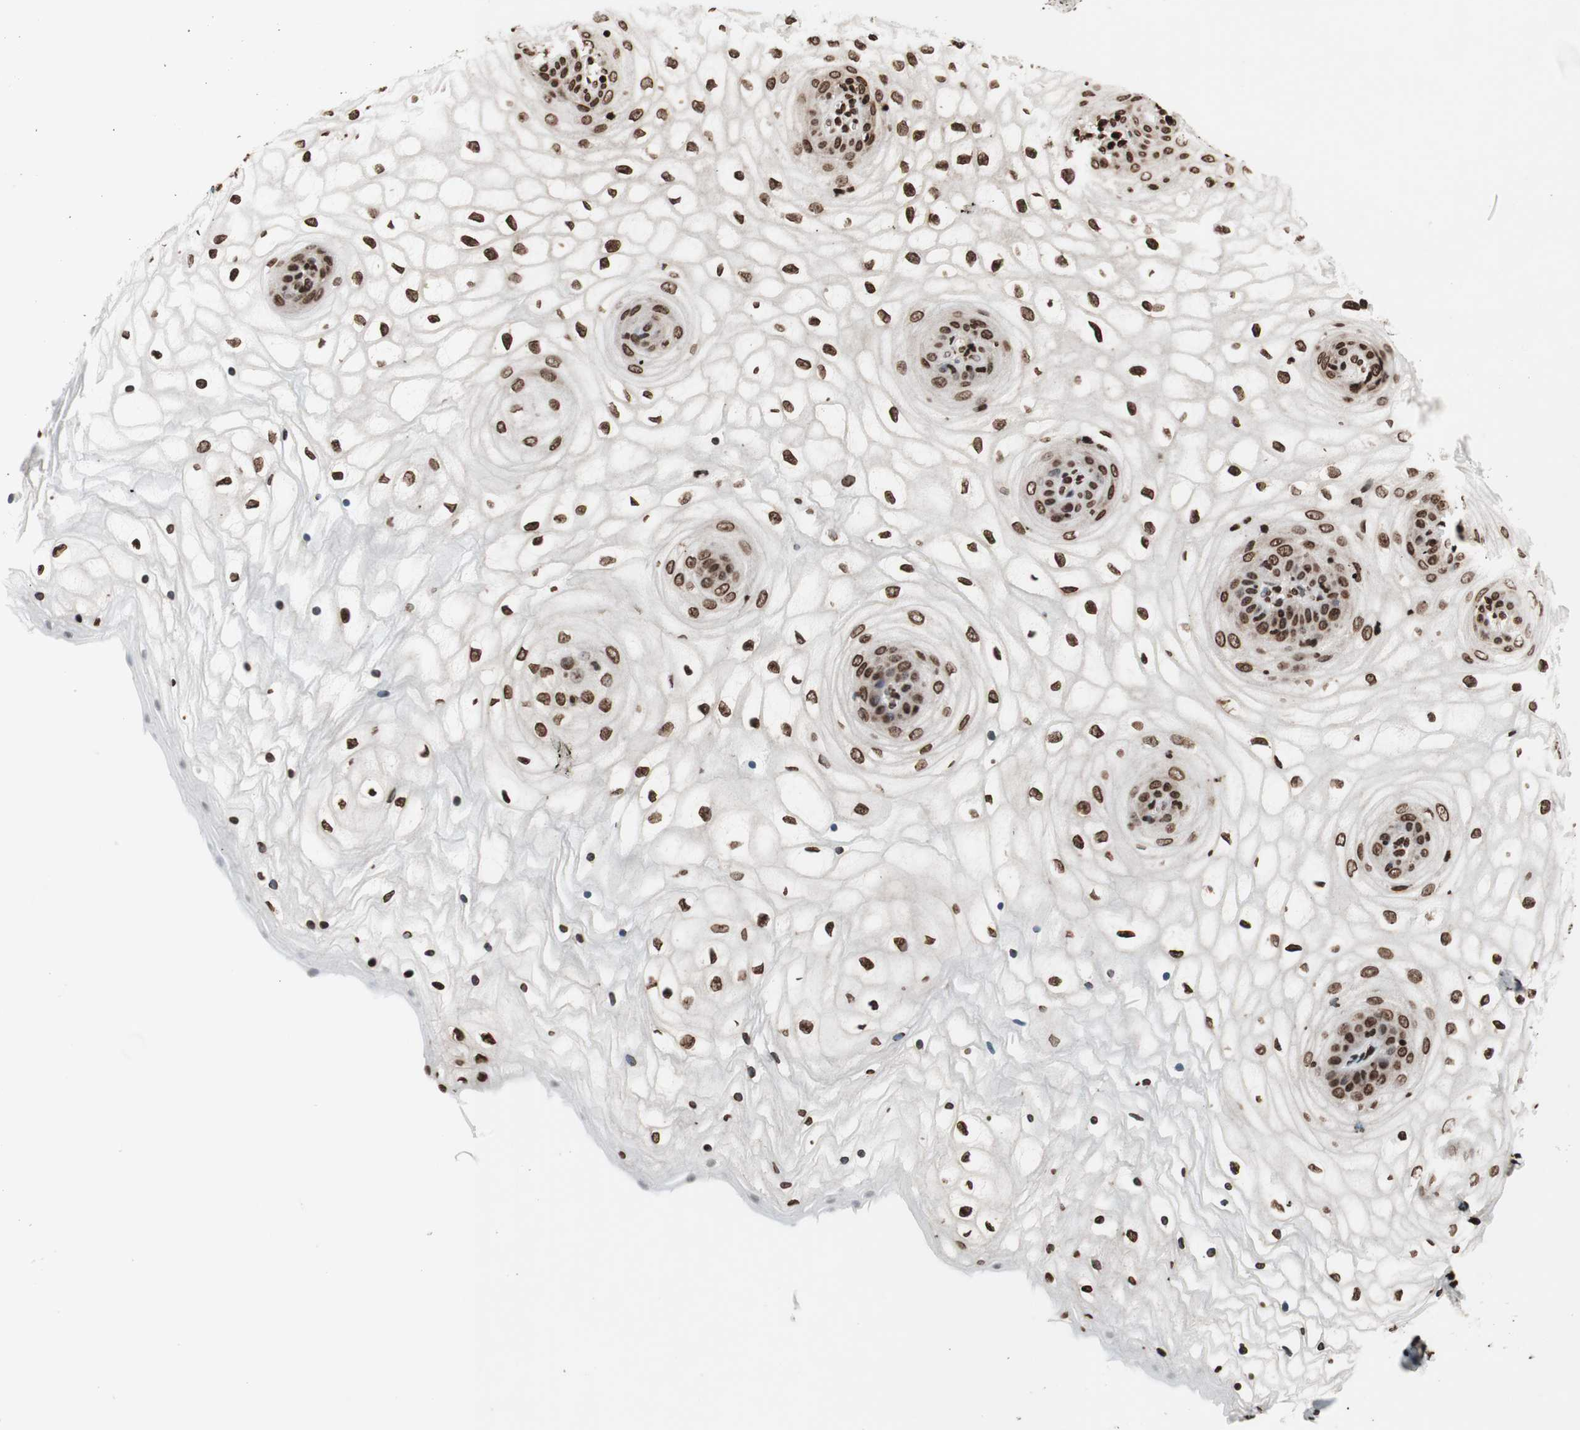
{"staining": {"intensity": "strong", "quantity": ">75%", "location": "nuclear"}, "tissue": "vagina", "cell_type": "Squamous epithelial cells", "image_type": "normal", "snomed": [{"axis": "morphology", "description": "Normal tissue, NOS"}, {"axis": "topography", "description": "Vagina"}], "caption": "Protein positivity by immunohistochemistry (IHC) reveals strong nuclear expression in approximately >75% of squamous epithelial cells in unremarkable vagina.", "gene": "NCOA3", "patient": {"sex": "female", "age": 34}}